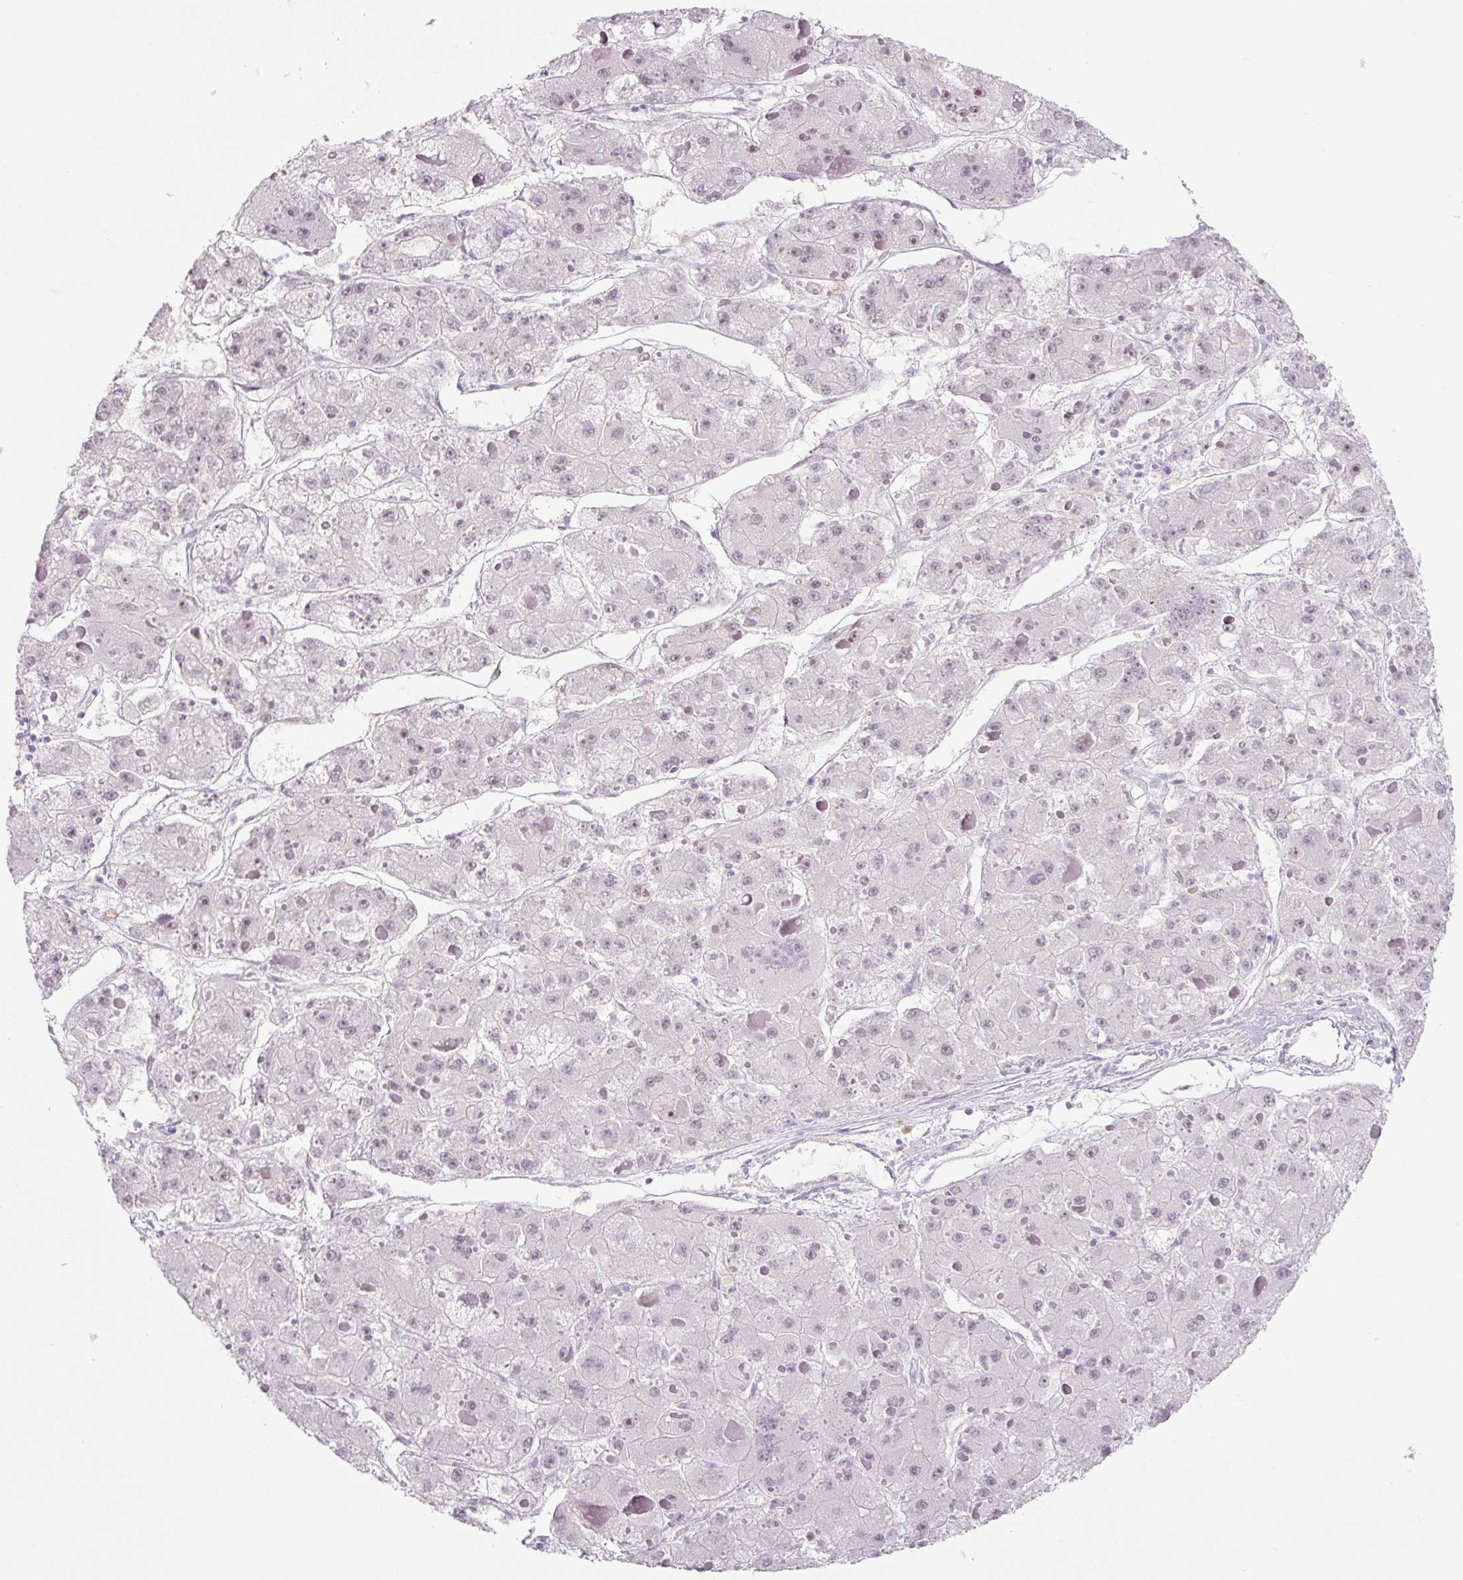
{"staining": {"intensity": "weak", "quantity": "25%-75%", "location": "nuclear"}, "tissue": "liver cancer", "cell_type": "Tumor cells", "image_type": "cancer", "snomed": [{"axis": "morphology", "description": "Carcinoma, Hepatocellular, NOS"}, {"axis": "topography", "description": "Liver"}], "caption": "Protein expression analysis of liver cancer displays weak nuclear positivity in about 25%-75% of tumor cells.", "gene": "PRM1", "patient": {"sex": "female", "age": 73}}